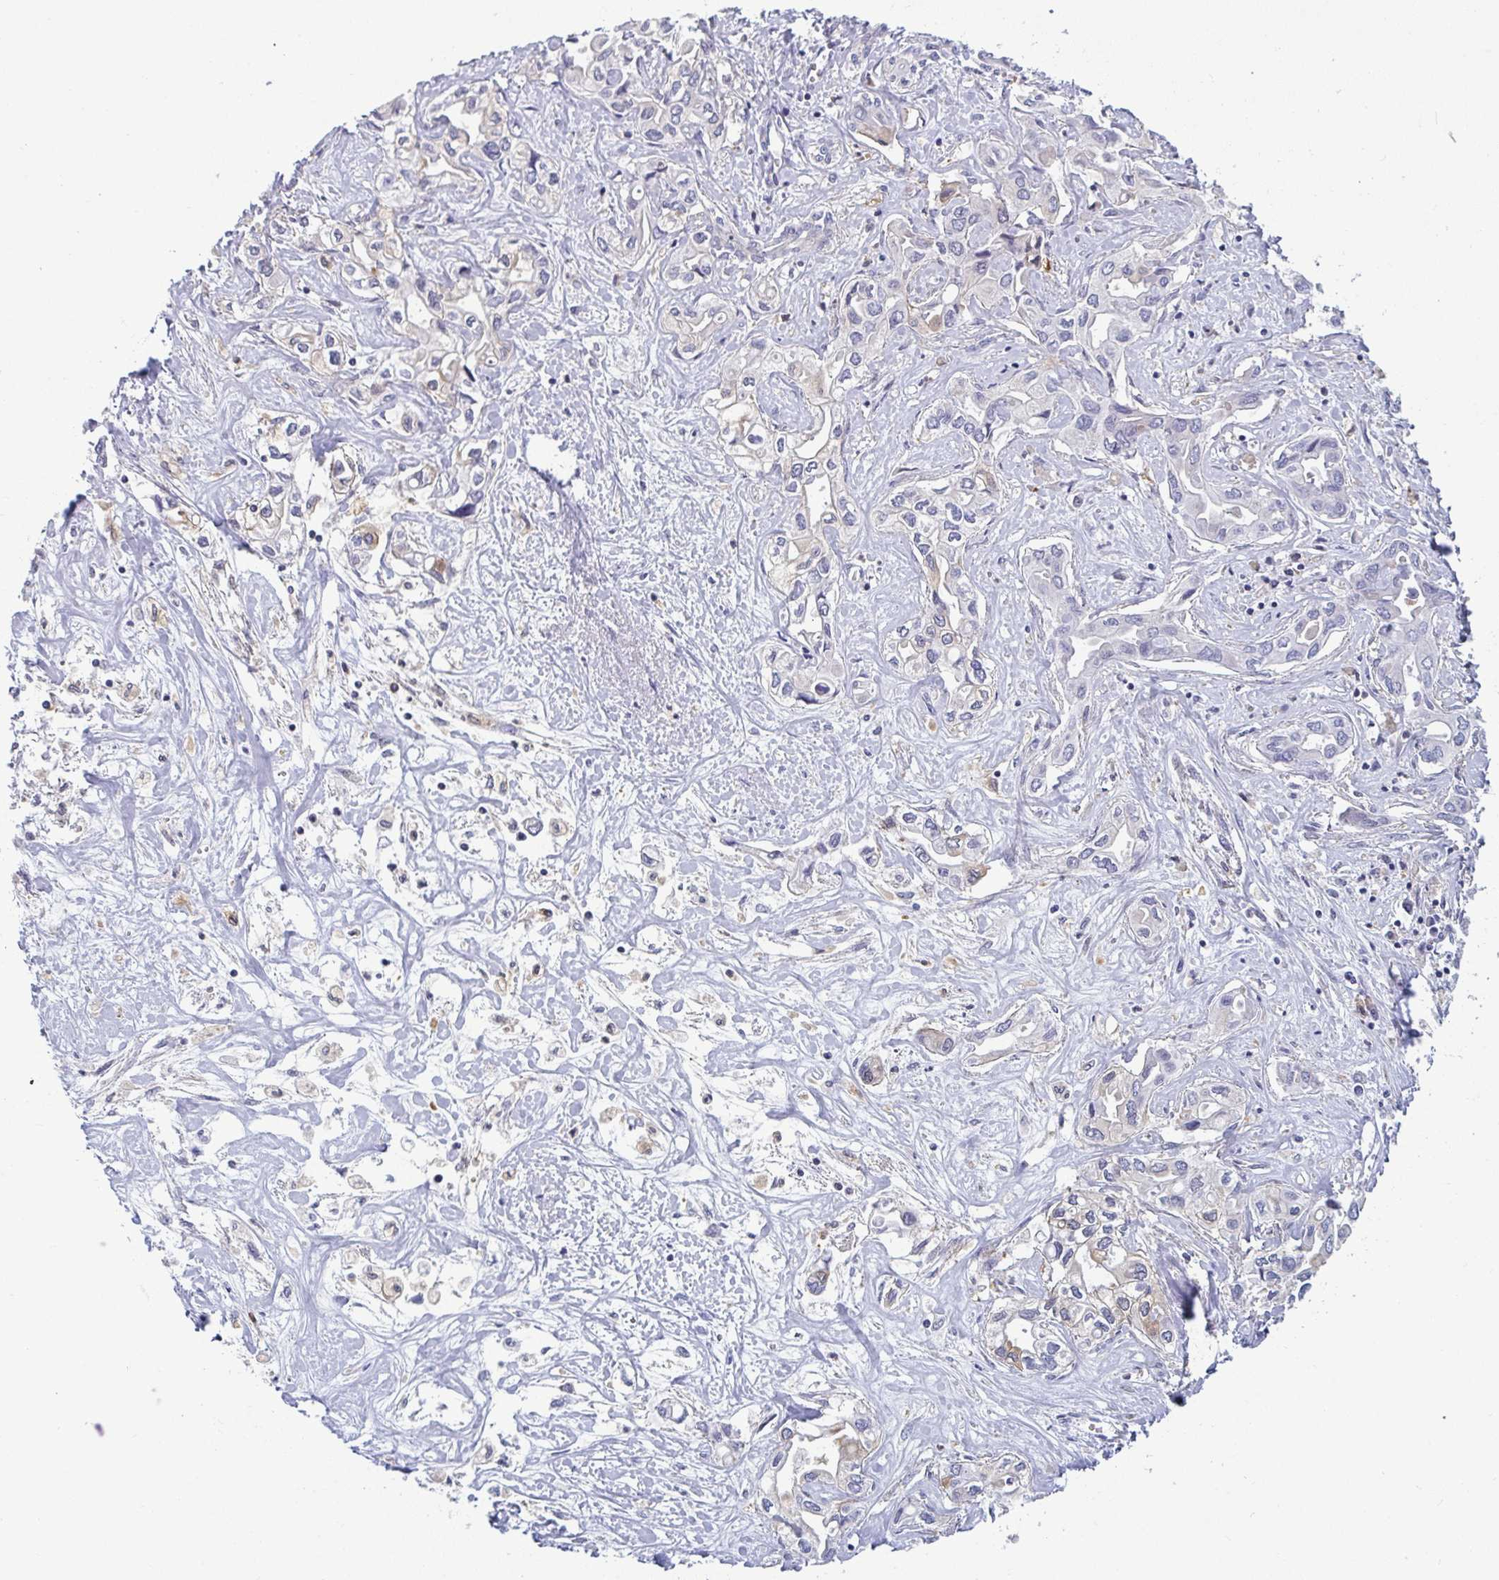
{"staining": {"intensity": "weak", "quantity": "<25%", "location": "cytoplasmic/membranous"}, "tissue": "liver cancer", "cell_type": "Tumor cells", "image_type": "cancer", "snomed": [{"axis": "morphology", "description": "Cholangiocarcinoma"}, {"axis": "topography", "description": "Liver"}], "caption": "IHC of liver cholangiocarcinoma reveals no positivity in tumor cells.", "gene": "SLC30A6", "patient": {"sex": "female", "age": 64}}